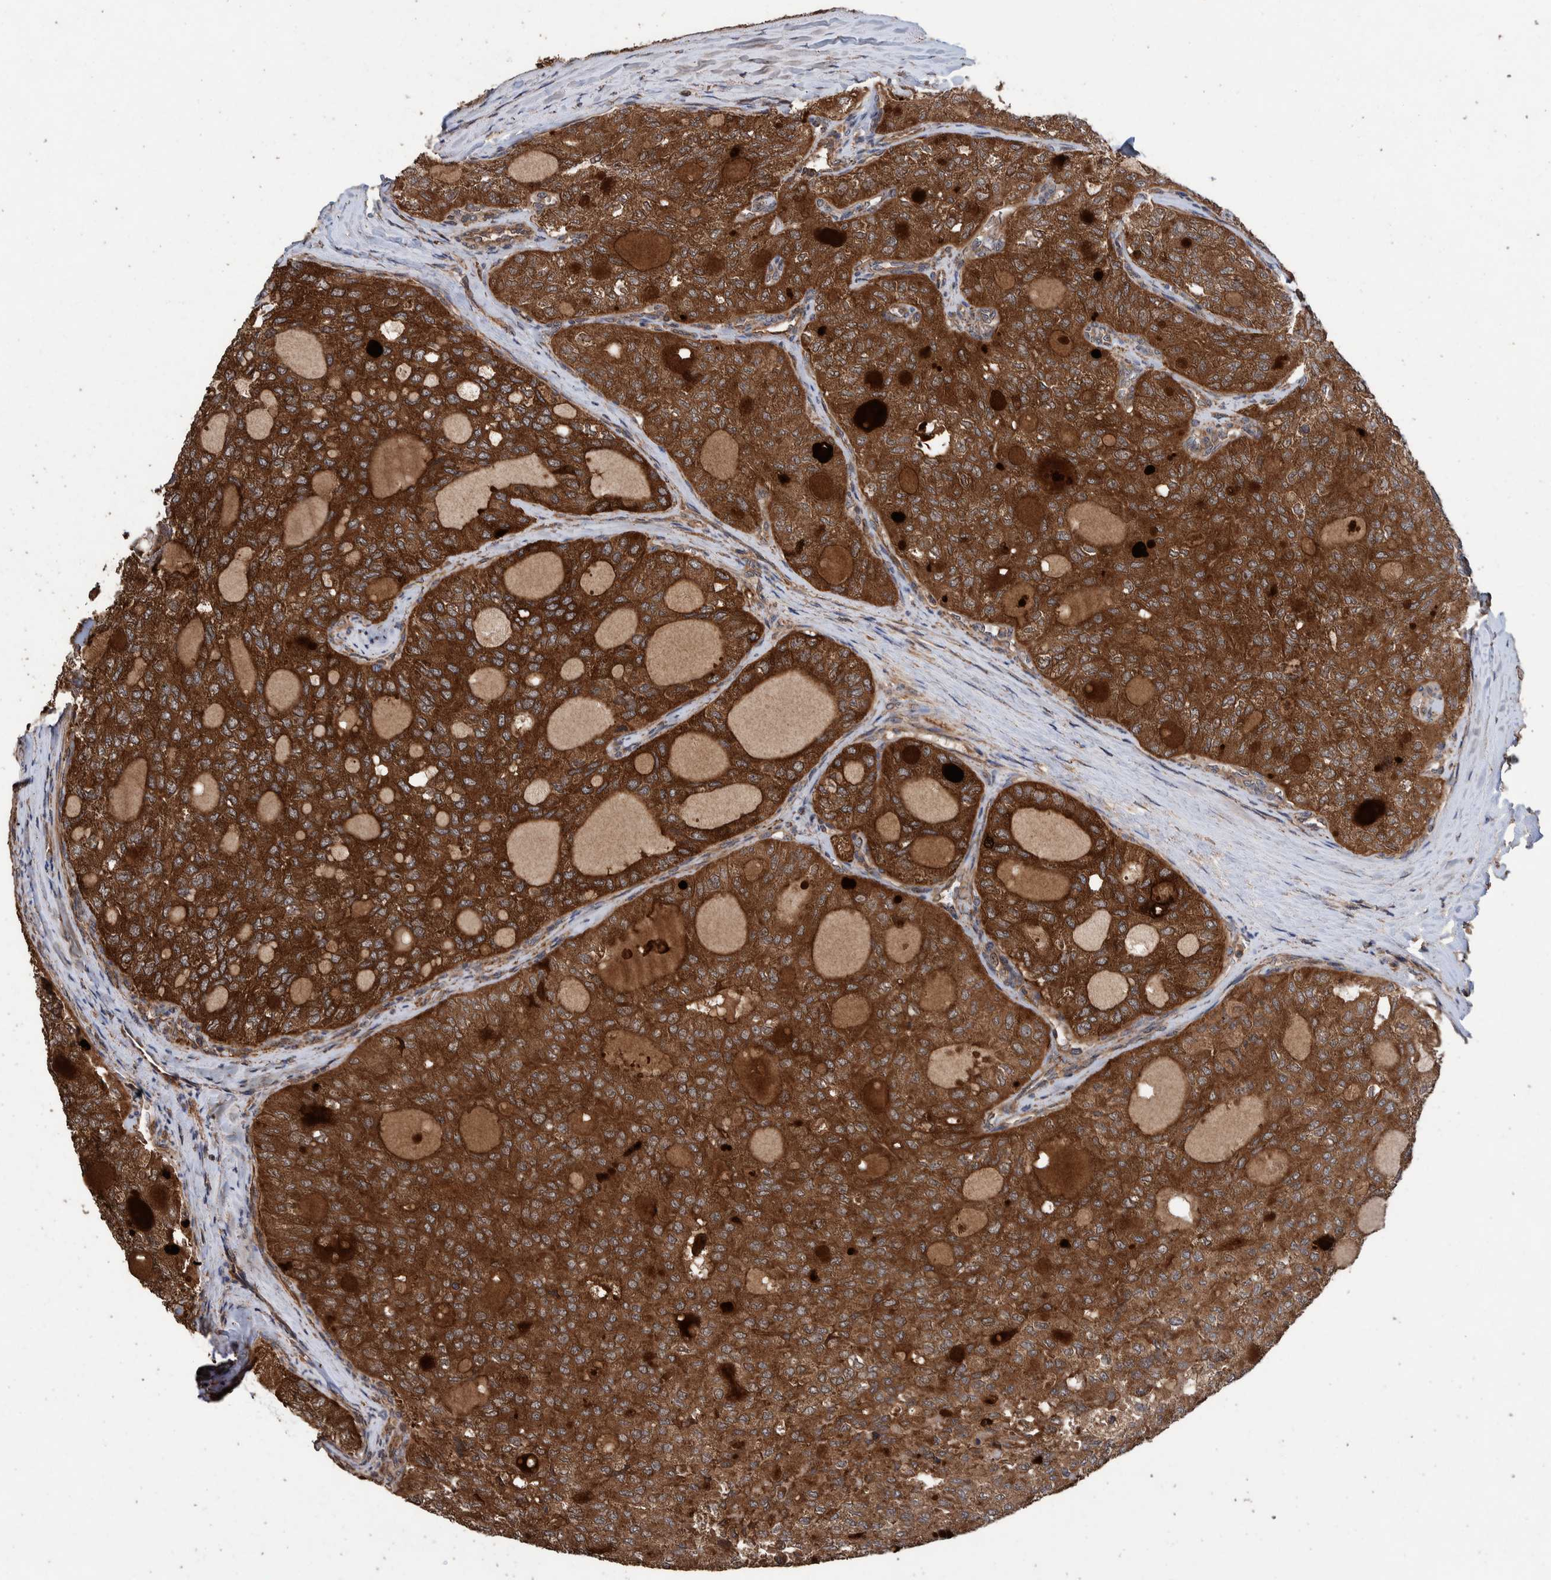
{"staining": {"intensity": "strong", "quantity": ">75%", "location": "cytoplasmic/membranous"}, "tissue": "thyroid cancer", "cell_type": "Tumor cells", "image_type": "cancer", "snomed": [{"axis": "morphology", "description": "Follicular adenoma carcinoma, NOS"}, {"axis": "topography", "description": "Thyroid gland"}], "caption": "This is a photomicrograph of IHC staining of thyroid follicular adenoma carcinoma, which shows strong staining in the cytoplasmic/membranous of tumor cells.", "gene": "TRIM16", "patient": {"sex": "male", "age": 75}}